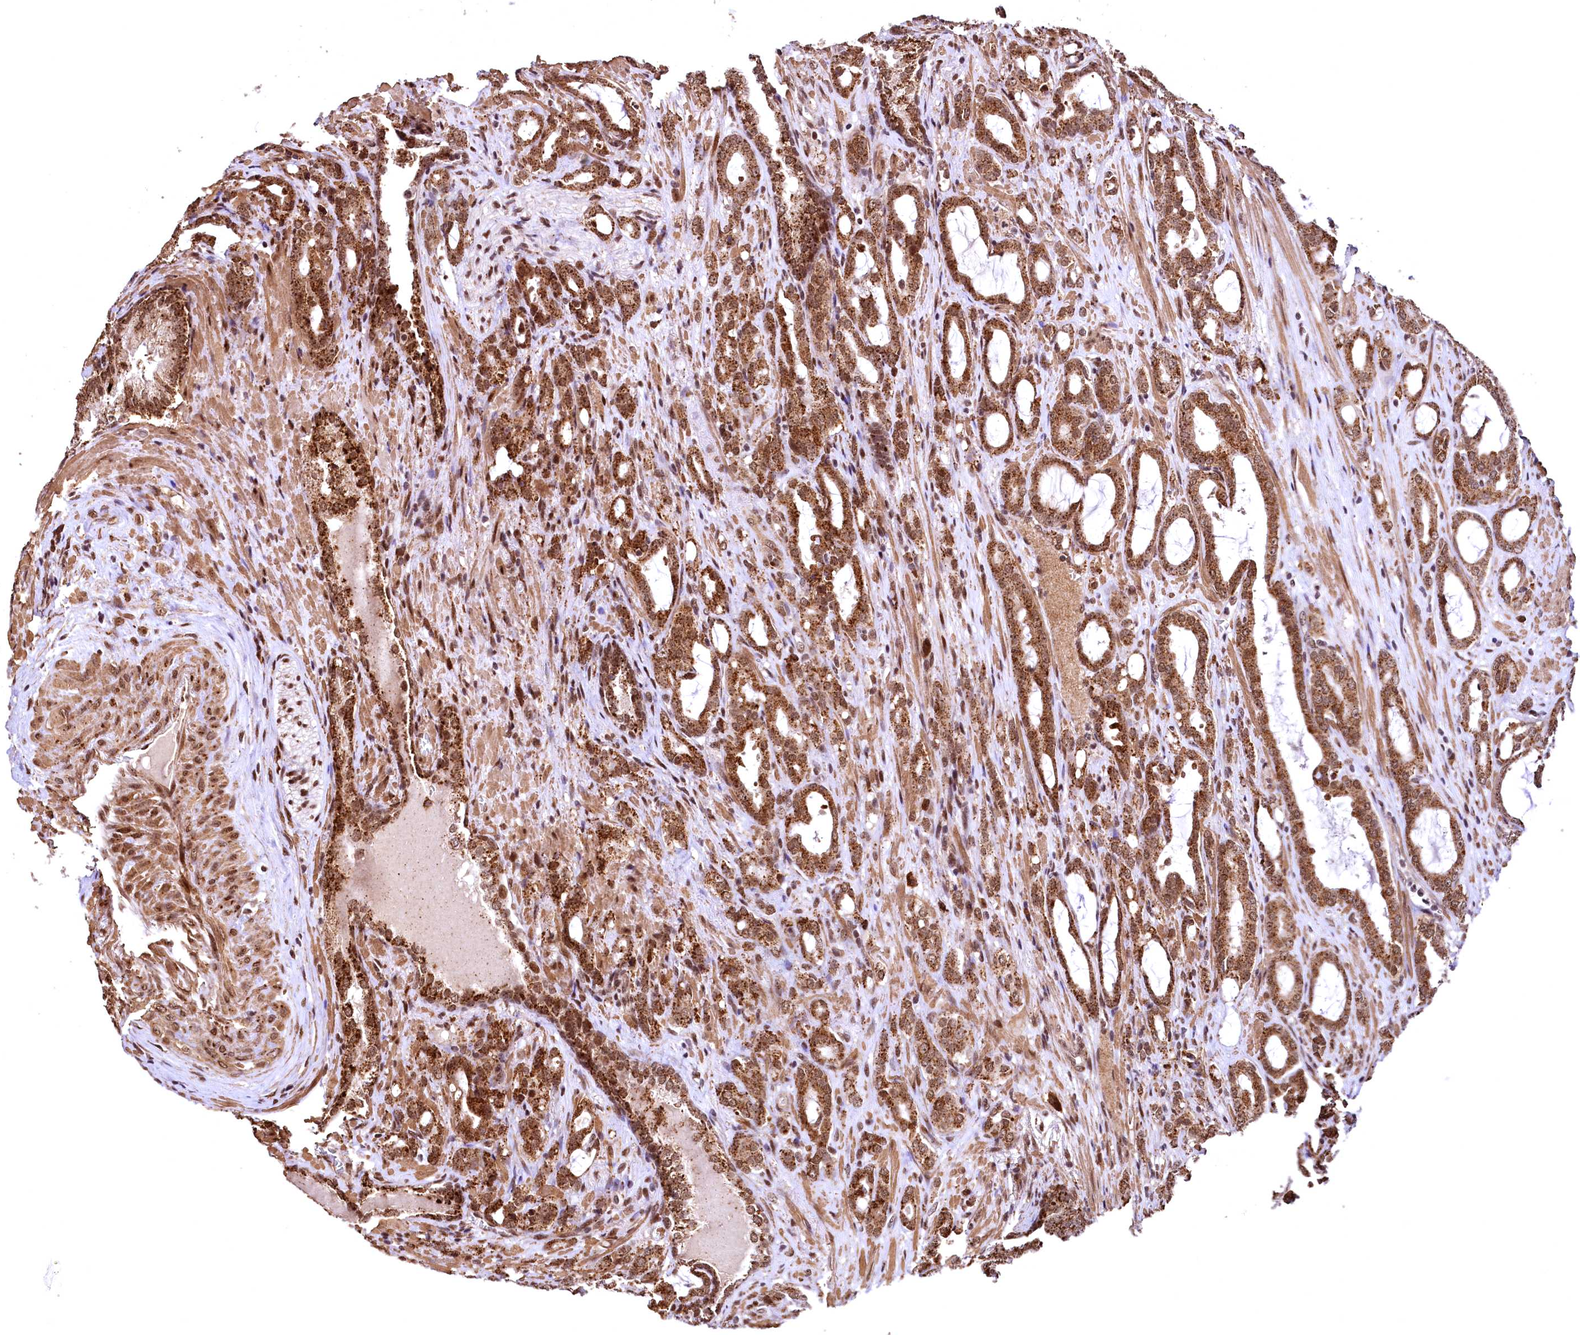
{"staining": {"intensity": "moderate", "quantity": ">75%", "location": "cytoplasmic/membranous"}, "tissue": "prostate cancer", "cell_type": "Tumor cells", "image_type": "cancer", "snomed": [{"axis": "morphology", "description": "Adenocarcinoma, High grade"}, {"axis": "topography", "description": "Prostate"}], "caption": "Immunohistochemistry (IHC) (DAB (3,3'-diaminobenzidine)) staining of human prostate cancer (adenocarcinoma (high-grade)) reveals moderate cytoplasmic/membranous protein expression in approximately >75% of tumor cells.", "gene": "PDS5B", "patient": {"sex": "male", "age": 72}}